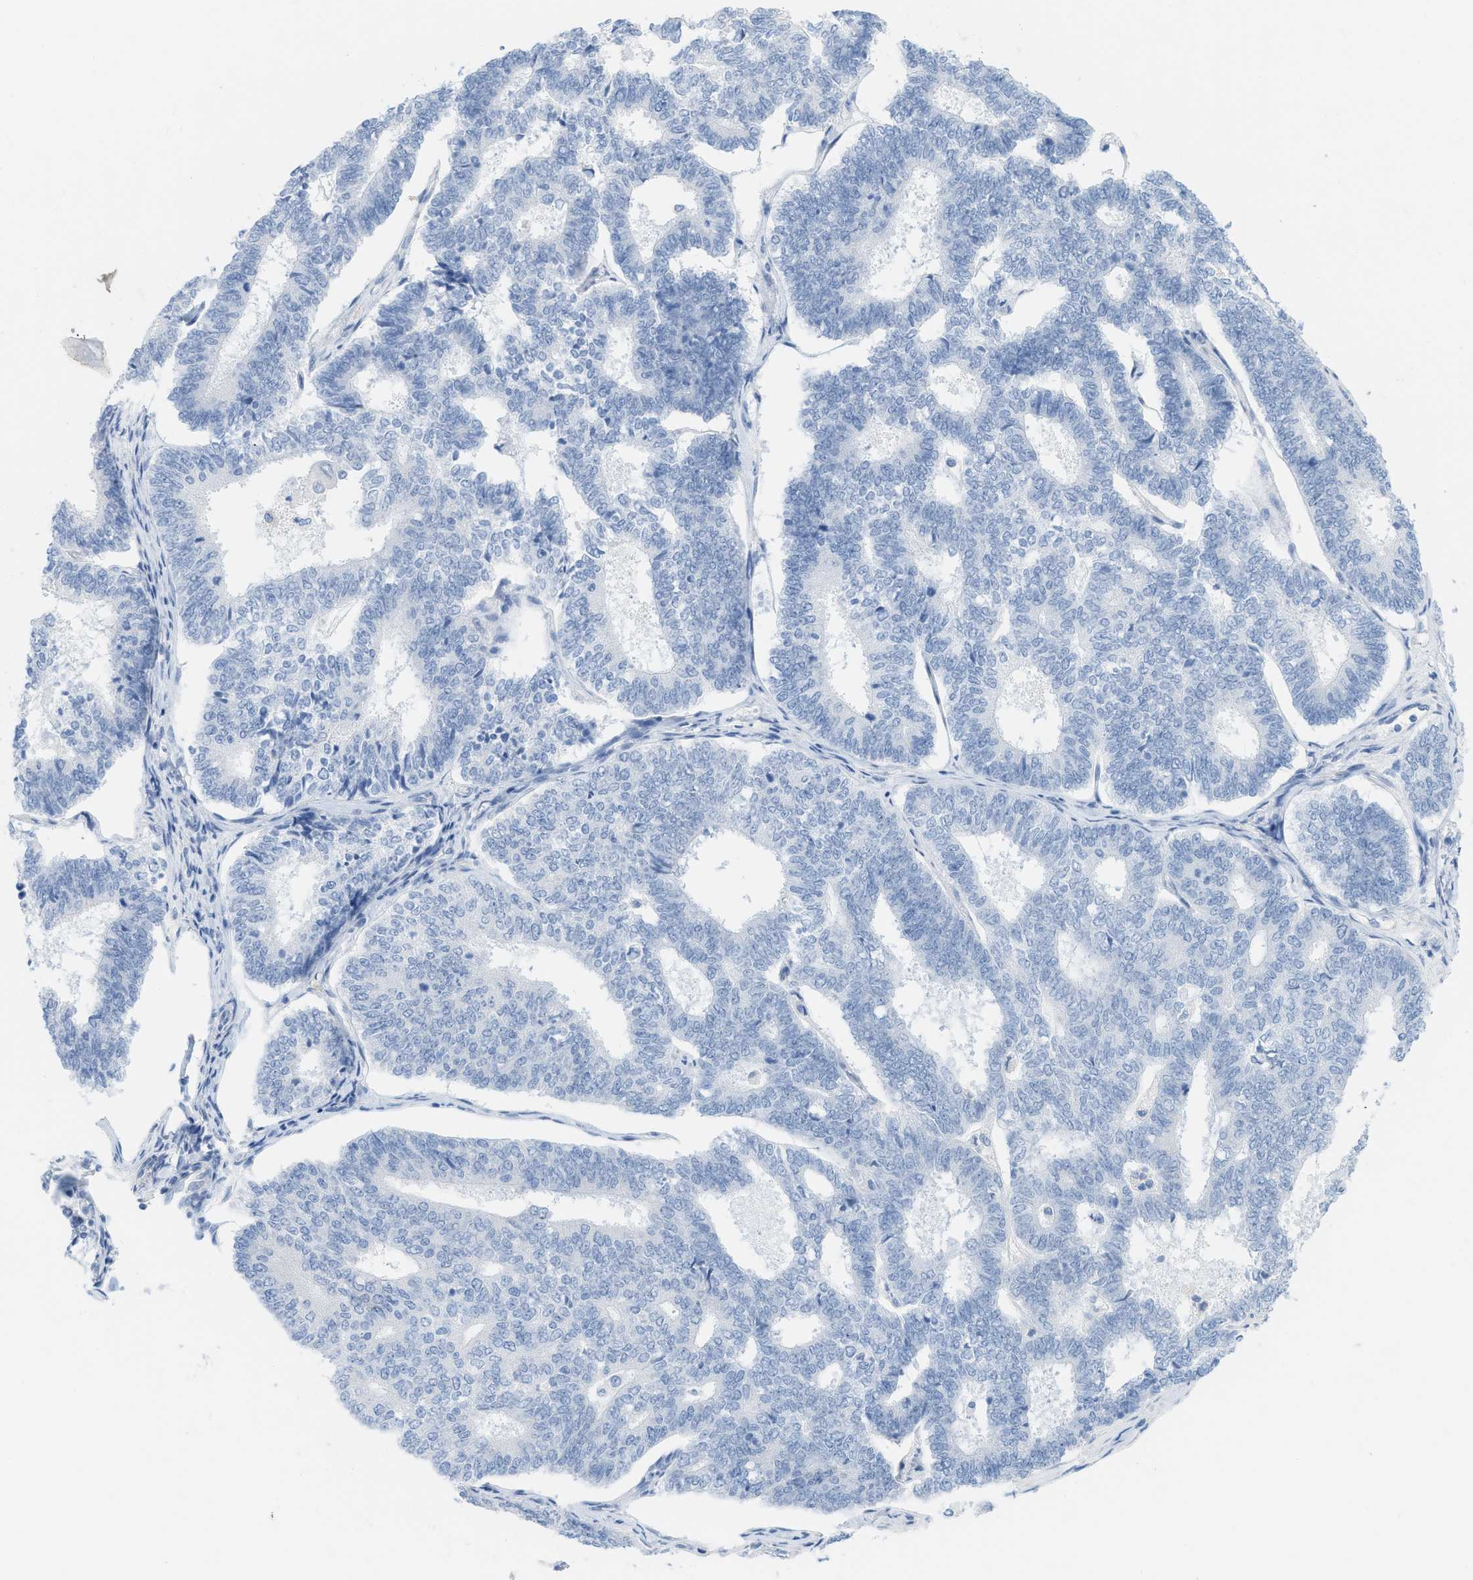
{"staining": {"intensity": "negative", "quantity": "none", "location": "none"}, "tissue": "endometrial cancer", "cell_type": "Tumor cells", "image_type": "cancer", "snomed": [{"axis": "morphology", "description": "Adenocarcinoma, NOS"}, {"axis": "topography", "description": "Endometrium"}], "caption": "Immunohistochemical staining of adenocarcinoma (endometrial) displays no significant positivity in tumor cells.", "gene": "PAPPA", "patient": {"sex": "female", "age": 70}}